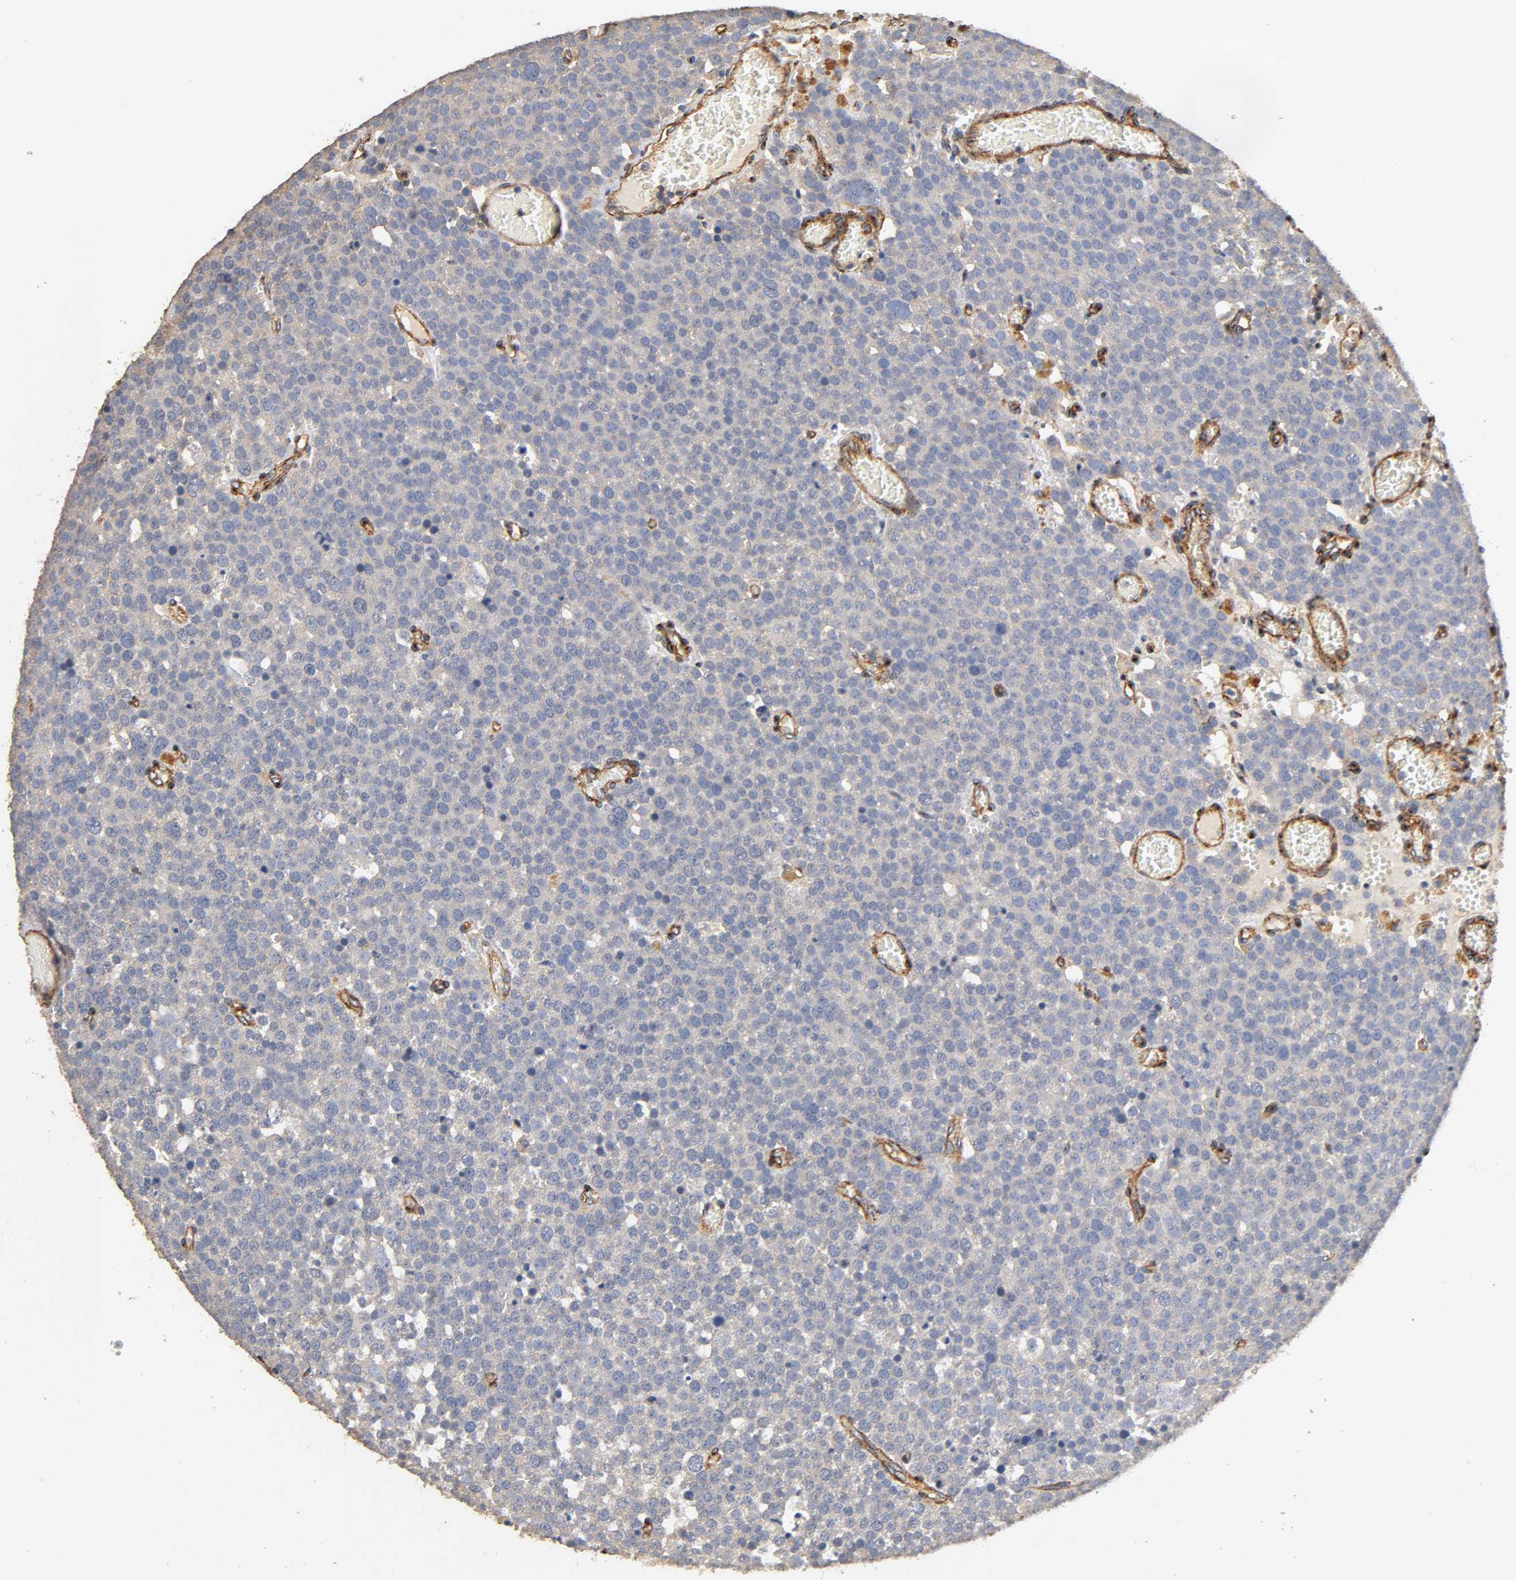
{"staining": {"intensity": "negative", "quantity": "none", "location": "none"}, "tissue": "testis cancer", "cell_type": "Tumor cells", "image_type": "cancer", "snomed": [{"axis": "morphology", "description": "Seminoma, NOS"}, {"axis": "topography", "description": "Testis"}], "caption": "Immunohistochemistry (IHC) of testis cancer (seminoma) shows no staining in tumor cells.", "gene": "IFITM3", "patient": {"sex": "male", "age": 71}}